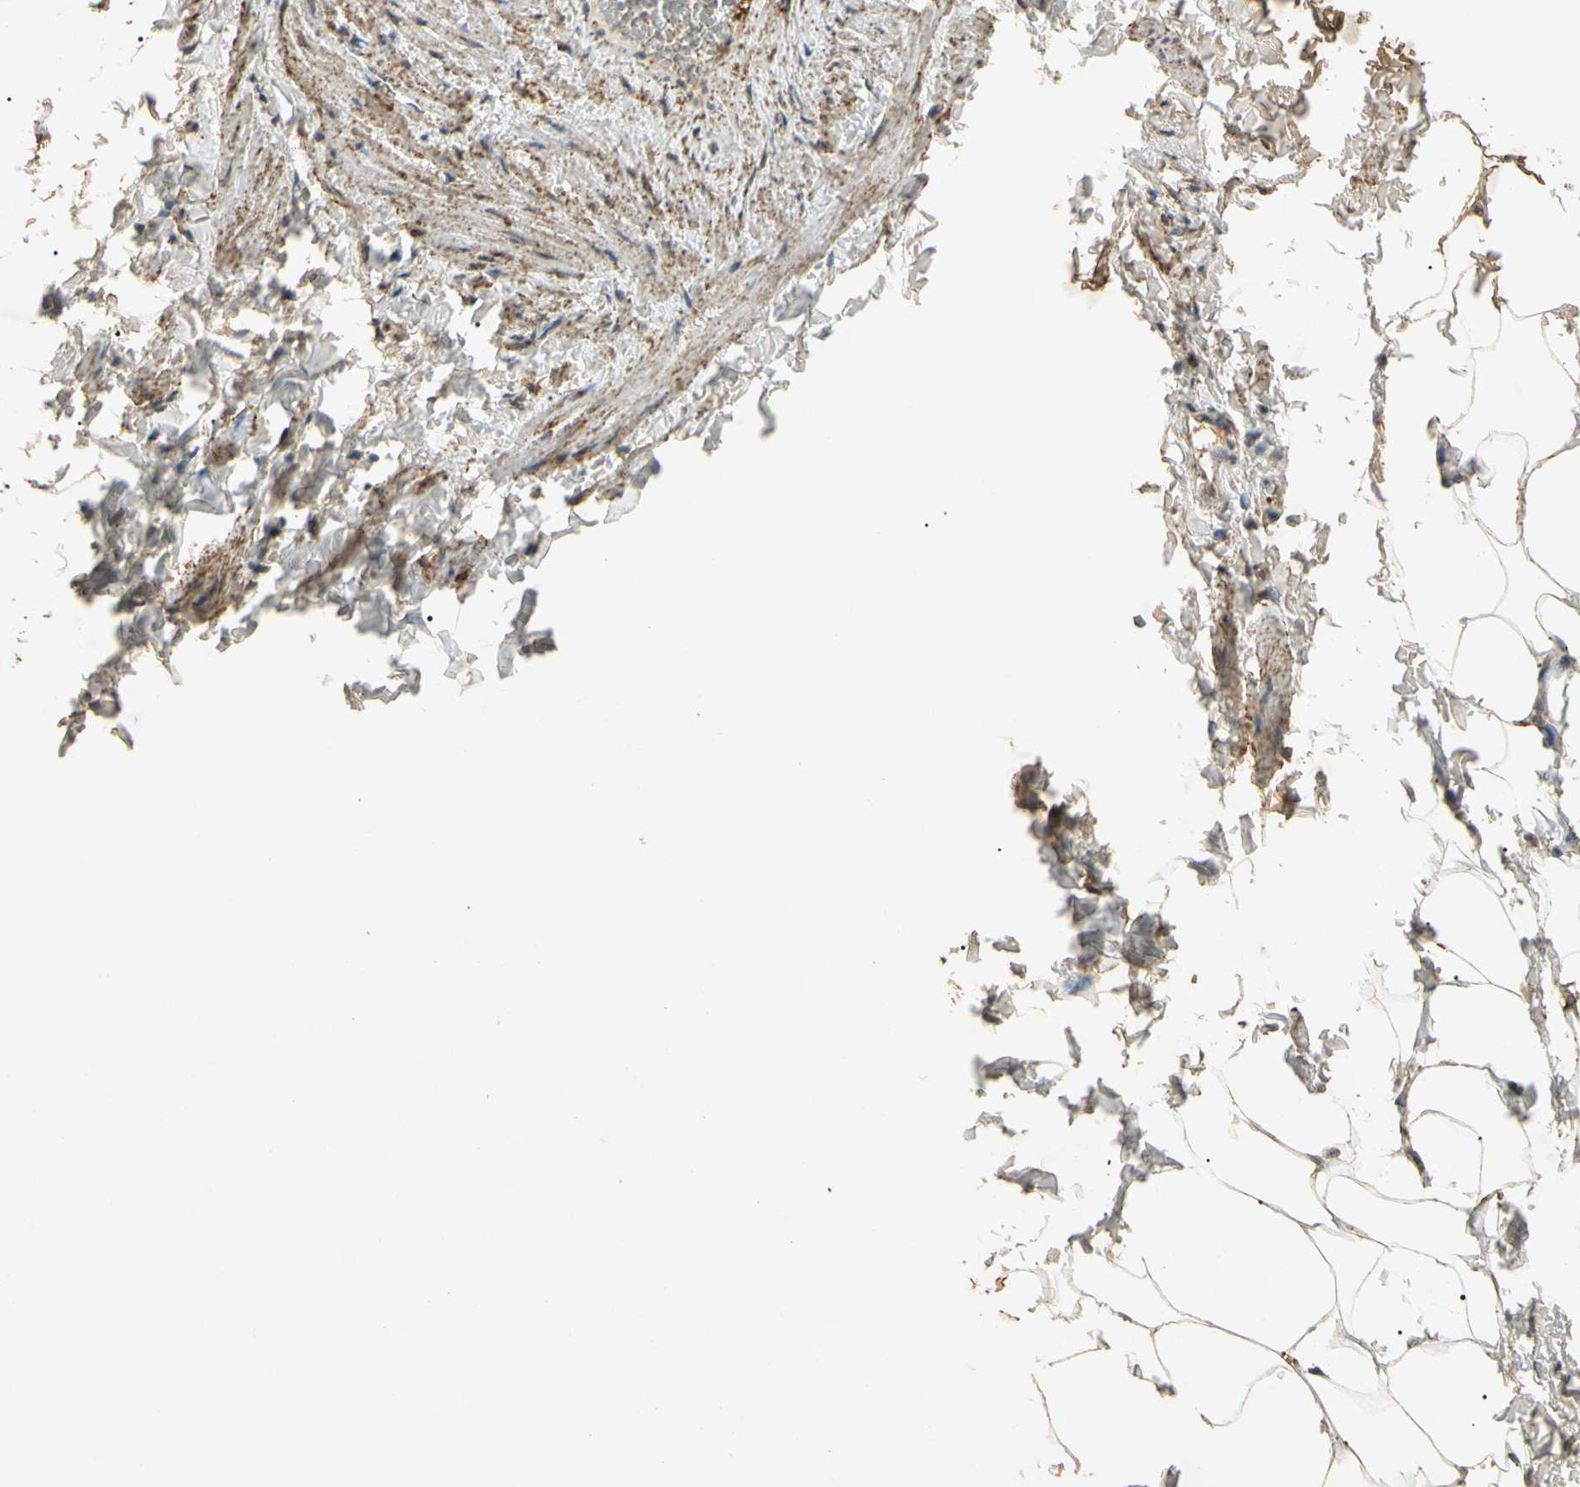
{"staining": {"intensity": "moderate", "quantity": ">75%", "location": "cytoplasmic/membranous"}, "tissue": "adipose tissue", "cell_type": "Adipocytes", "image_type": "normal", "snomed": [{"axis": "morphology", "description": "Normal tissue, NOS"}, {"axis": "topography", "description": "Vascular tissue"}], "caption": "Immunohistochemical staining of normal human adipose tissue demonstrates medium levels of moderate cytoplasmic/membranous positivity in approximately >75% of adipocytes.", "gene": "MSRB1", "patient": {"sex": "male", "age": 41}}